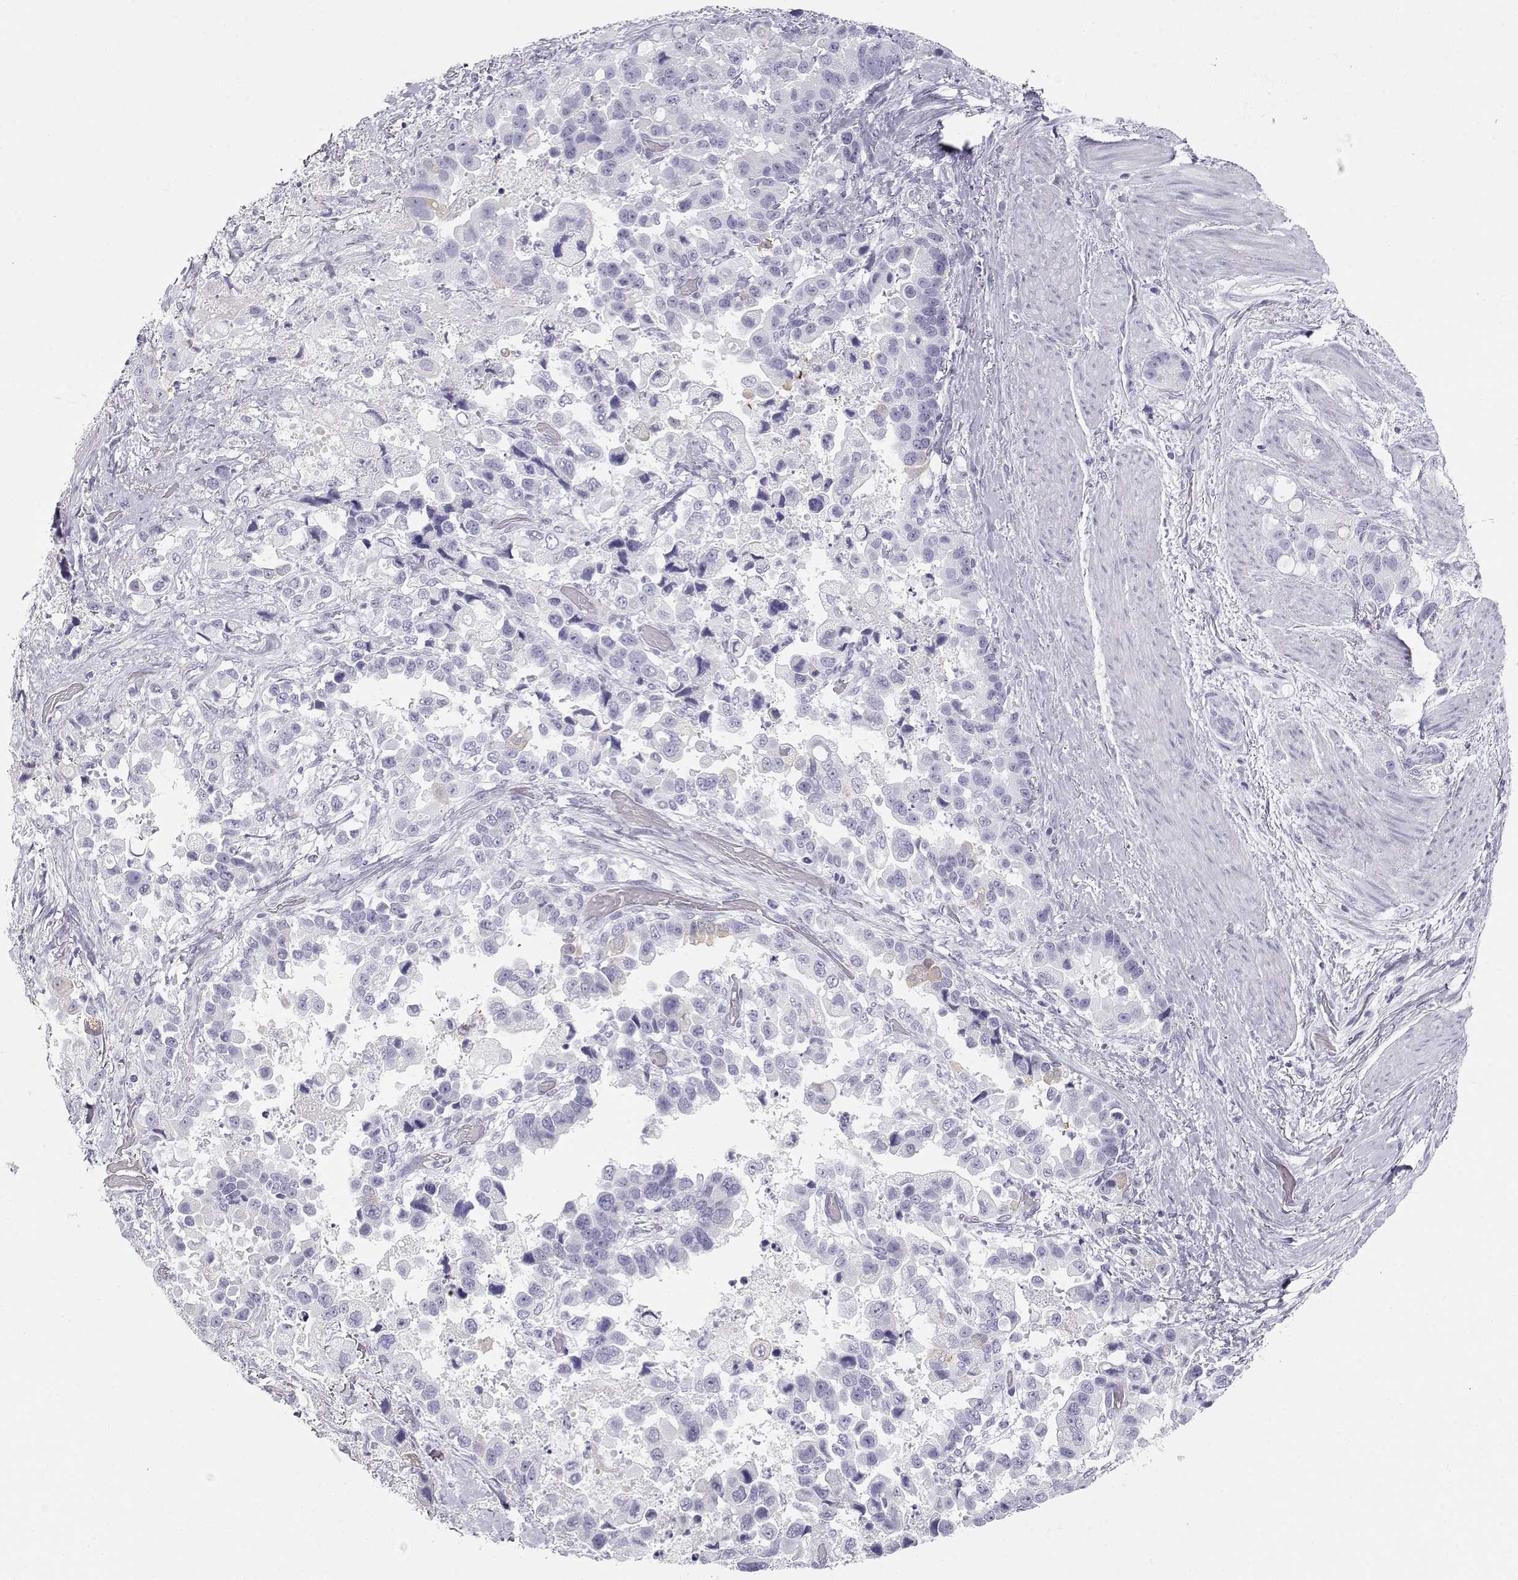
{"staining": {"intensity": "negative", "quantity": "none", "location": "none"}, "tissue": "stomach cancer", "cell_type": "Tumor cells", "image_type": "cancer", "snomed": [{"axis": "morphology", "description": "Adenocarcinoma, NOS"}, {"axis": "topography", "description": "Stomach"}], "caption": "The immunohistochemistry histopathology image has no significant staining in tumor cells of stomach cancer (adenocarcinoma) tissue.", "gene": "MAGEC1", "patient": {"sex": "male", "age": 59}}